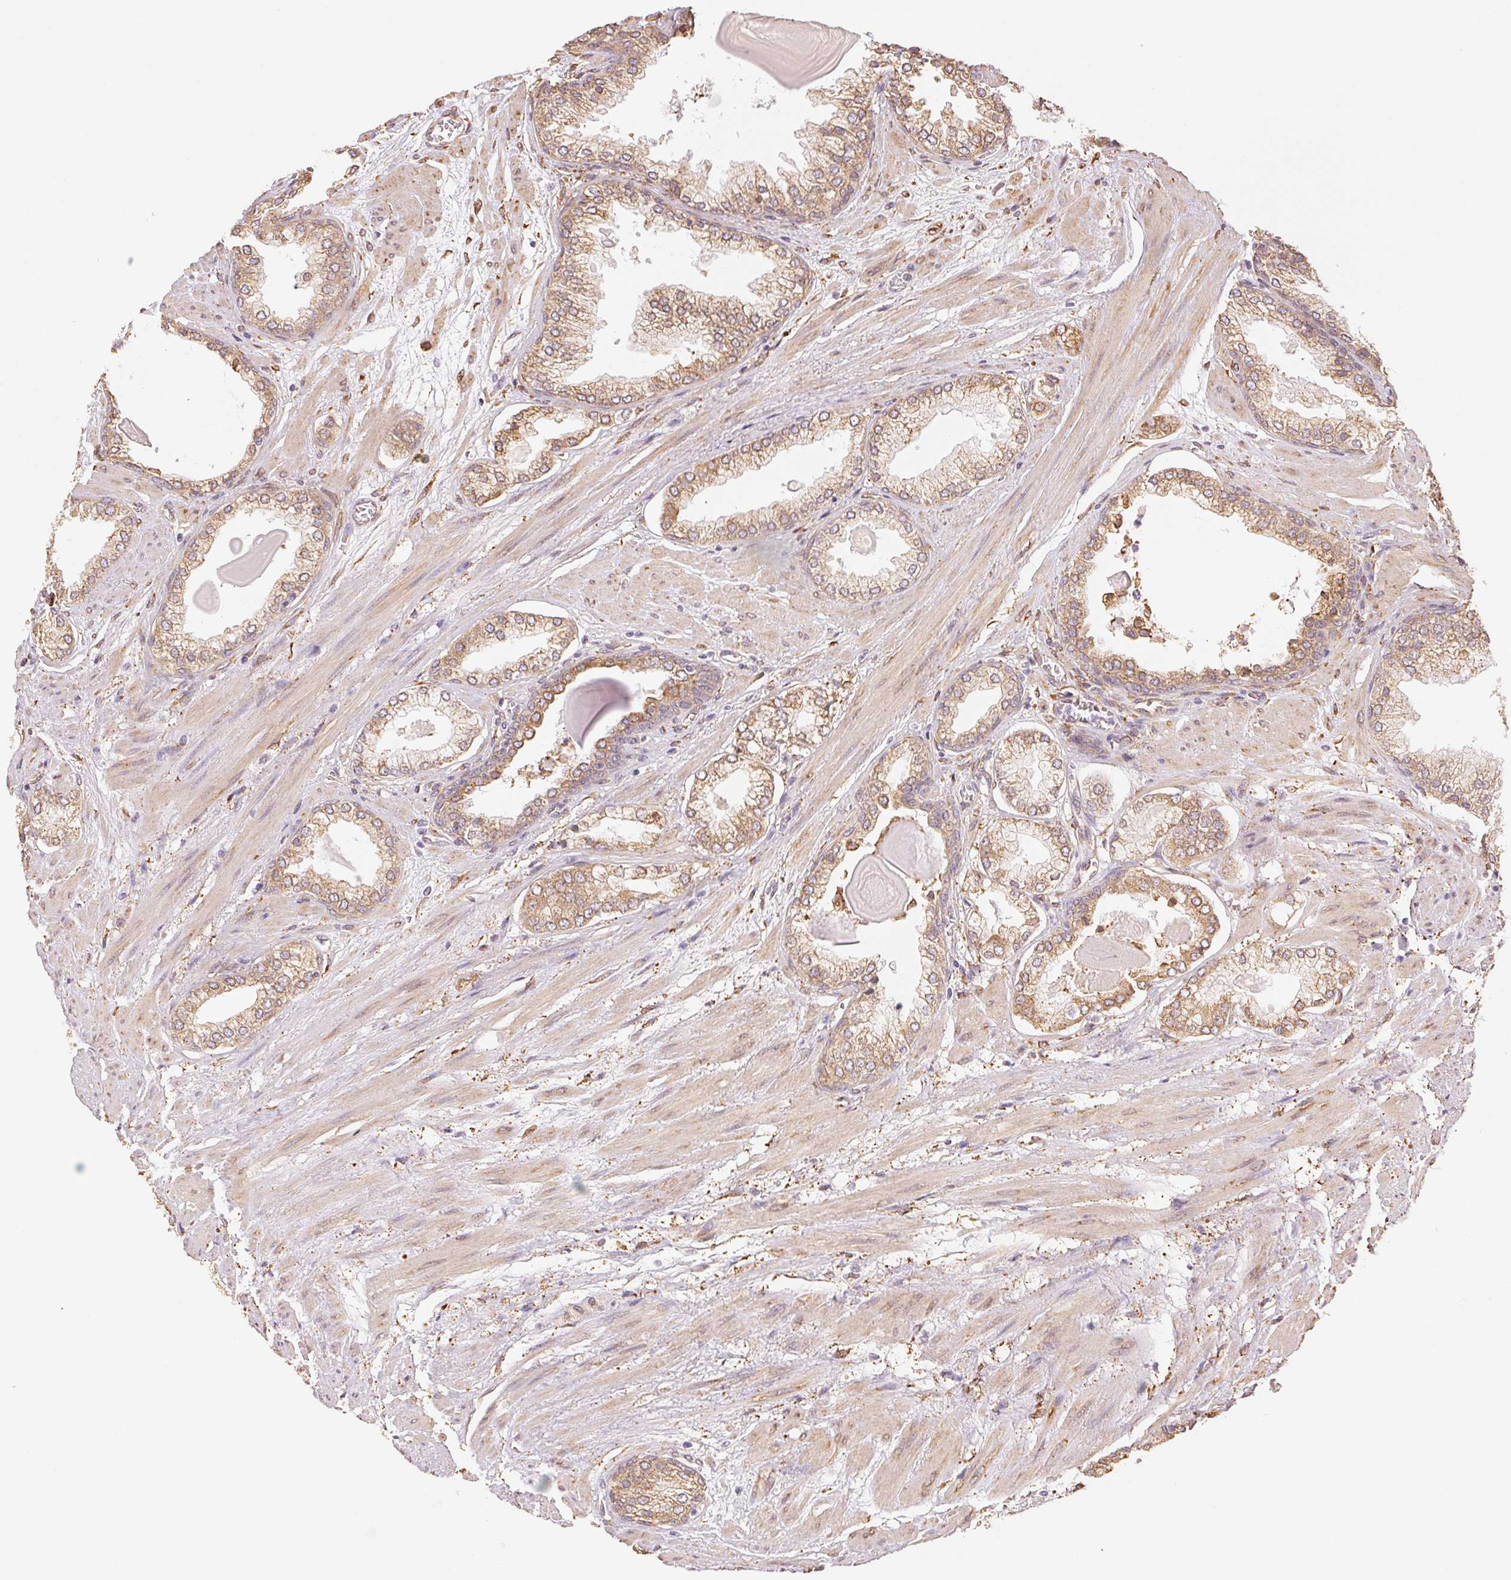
{"staining": {"intensity": "moderate", "quantity": ">75%", "location": "cytoplasmic/membranous"}, "tissue": "prostate cancer", "cell_type": "Tumor cells", "image_type": "cancer", "snomed": [{"axis": "morphology", "description": "Adenocarcinoma, Low grade"}, {"axis": "topography", "description": "Prostate"}], "caption": "Human prostate cancer (low-grade adenocarcinoma) stained with a protein marker shows moderate staining in tumor cells.", "gene": "RCN3", "patient": {"sex": "male", "age": 64}}